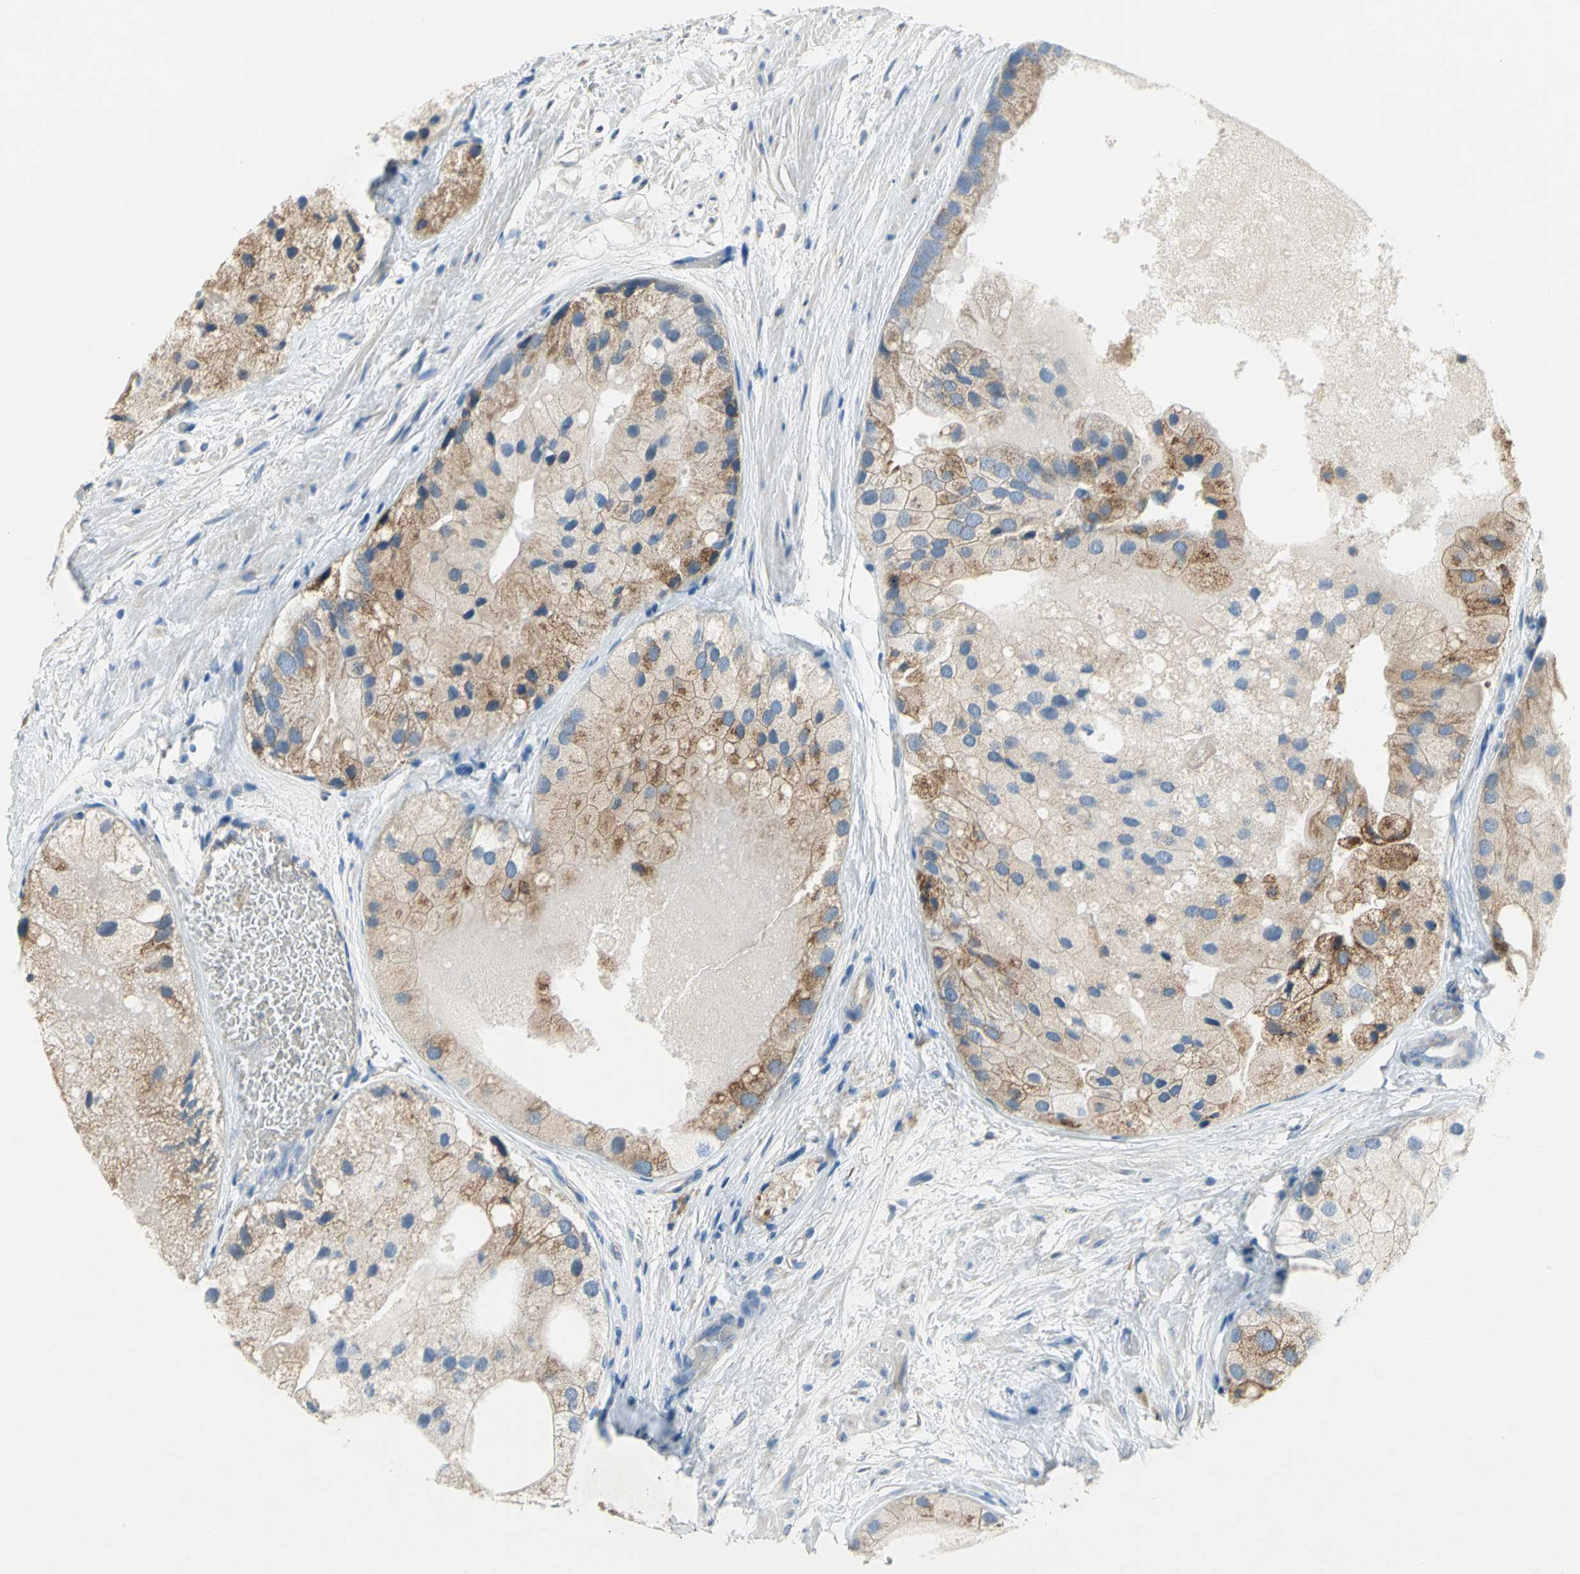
{"staining": {"intensity": "strong", "quantity": ">75%", "location": "cytoplasmic/membranous"}, "tissue": "prostate cancer", "cell_type": "Tumor cells", "image_type": "cancer", "snomed": [{"axis": "morphology", "description": "Adenocarcinoma, Low grade"}, {"axis": "topography", "description": "Prostate"}], "caption": "Protein positivity by IHC displays strong cytoplasmic/membranous staining in approximately >75% of tumor cells in prostate cancer (low-grade adenocarcinoma).", "gene": "TULP4", "patient": {"sex": "male", "age": 69}}